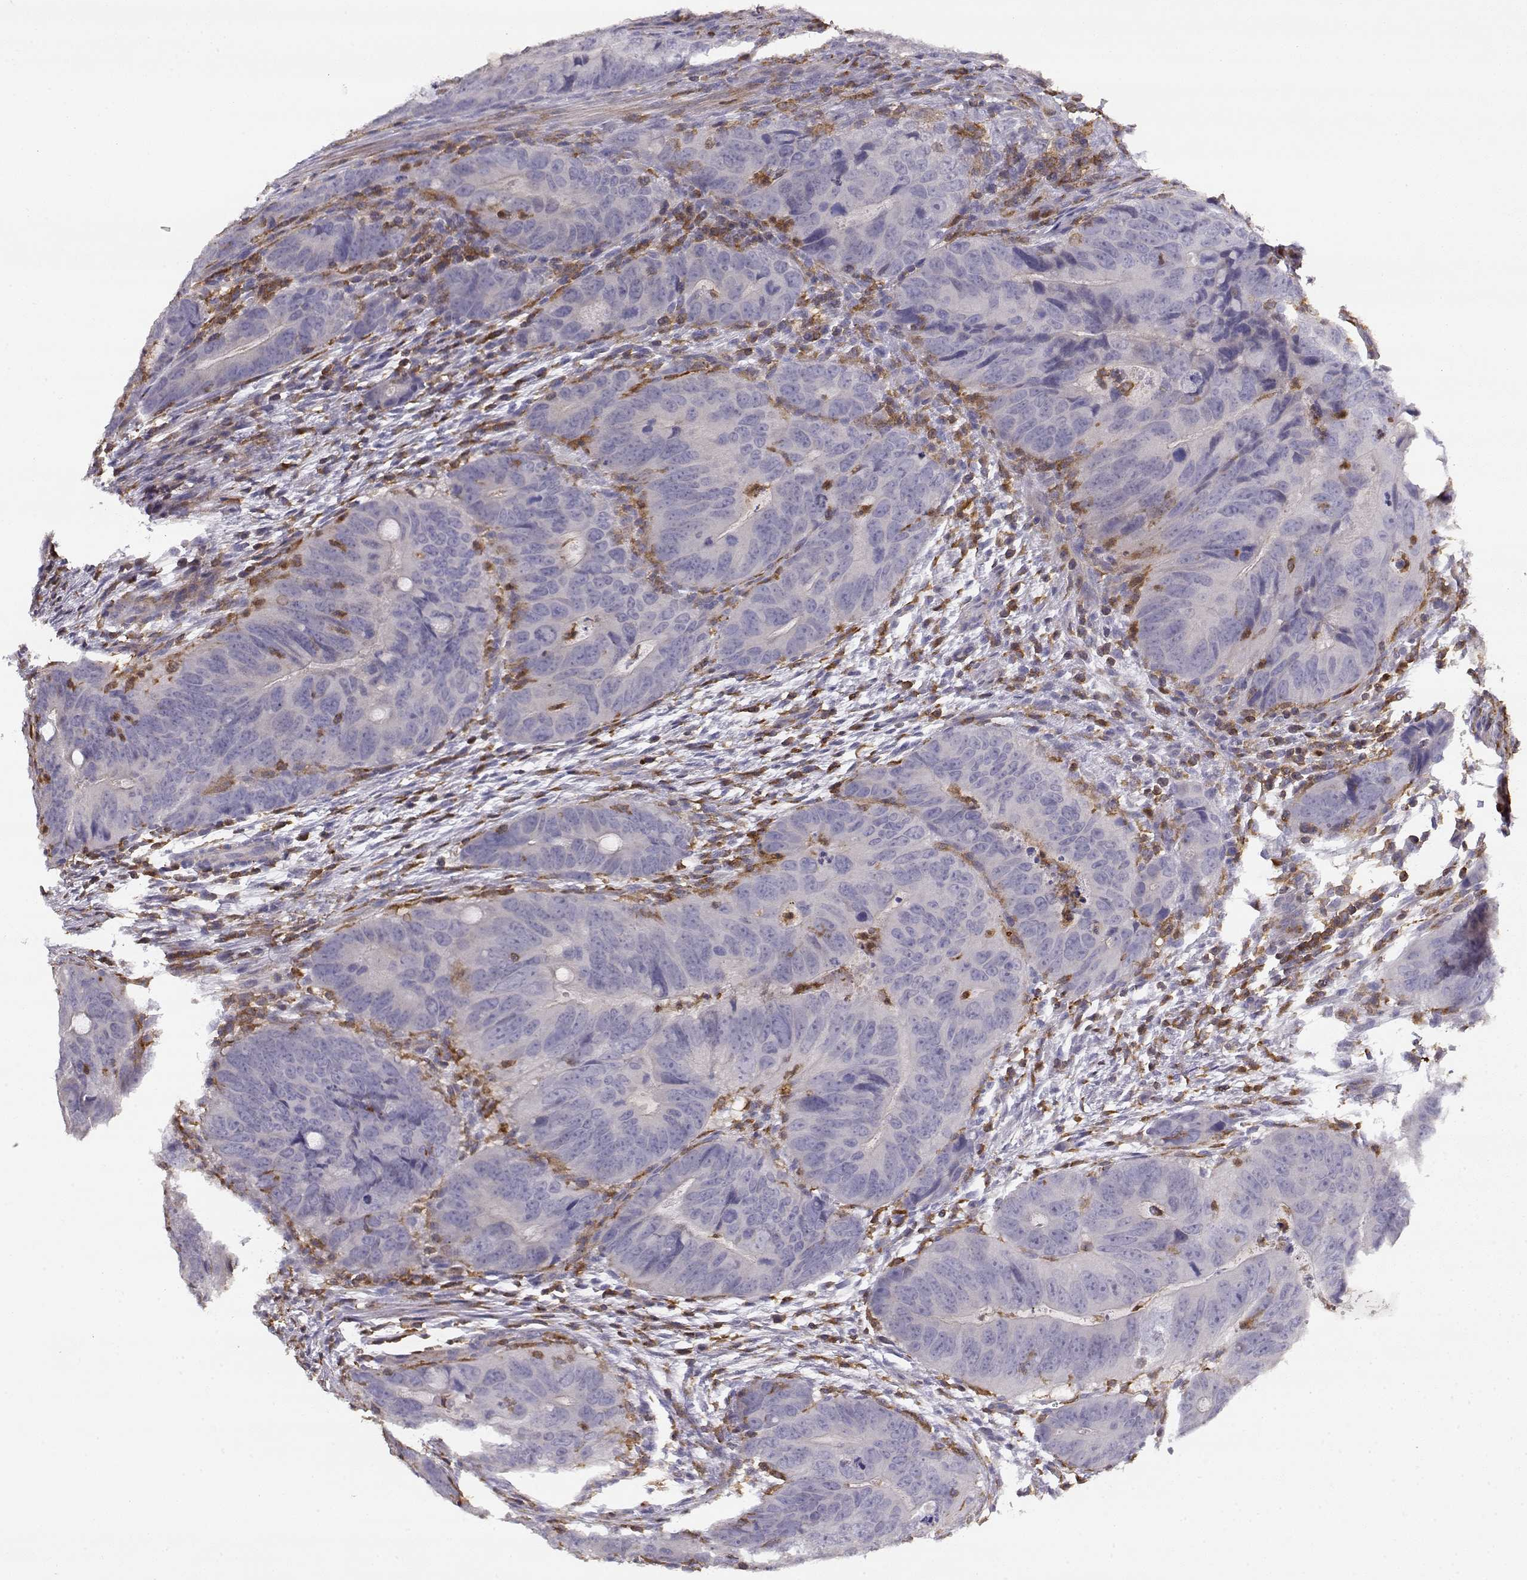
{"staining": {"intensity": "negative", "quantity": "none", "location": "none"}, "tissue": "colorectal cancer", "cell_type": "Tumor cells", "image_type": "cancer", "snomed": [{"axis": "morphology", "description": "Adenocarcinoma, NOS"}, {"axis": "topography", "description": "Colon"}], "caption": "High magnification brightfield microscopy of colorectal cancer (adenocarcinoma) stained with DAB (brown) and counterstained with hematoxylin (blue): tumor cells show no significant positivity.", "gene": "VAV1", "patient": {"sex": "male", "age": 79}}